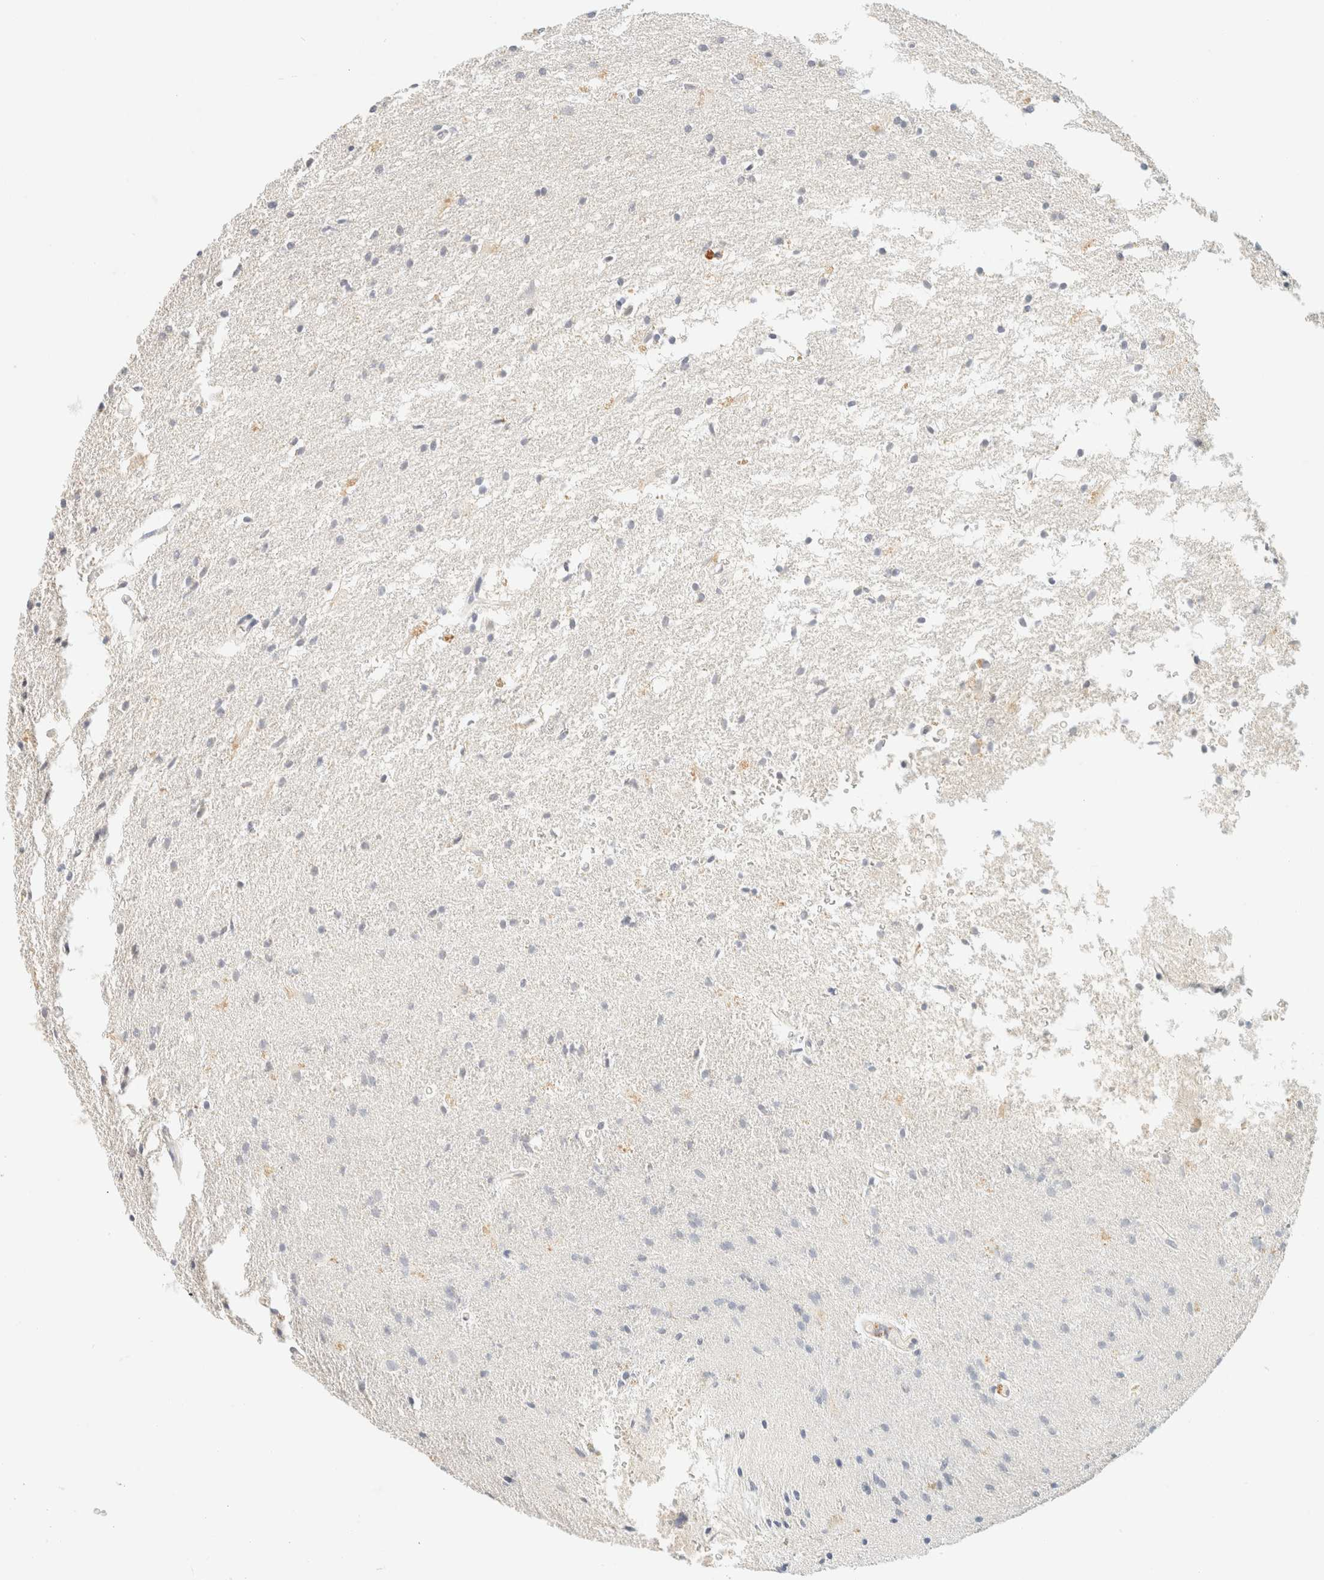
{"staining": {"intensity": "negative", "quantity": "none", "location": "none"}, "tissue": "glioma", "cell_type": "Tumor cells", "image_type": "cancer", "snomed": [{"axis": "morphology", "description": "Normal tissue, NOS"}, {"axis": "morphology", "description": "Glioma, malignant, High grade"}, {"axis": "topography", "description": "Cerebral cortex"}], "caption": "The immunohistochemistry image has no significant staining in tumor cells of glioma tissue.", "gene": "TIMD4", "patient": {"sex": "male", "age": 77}}